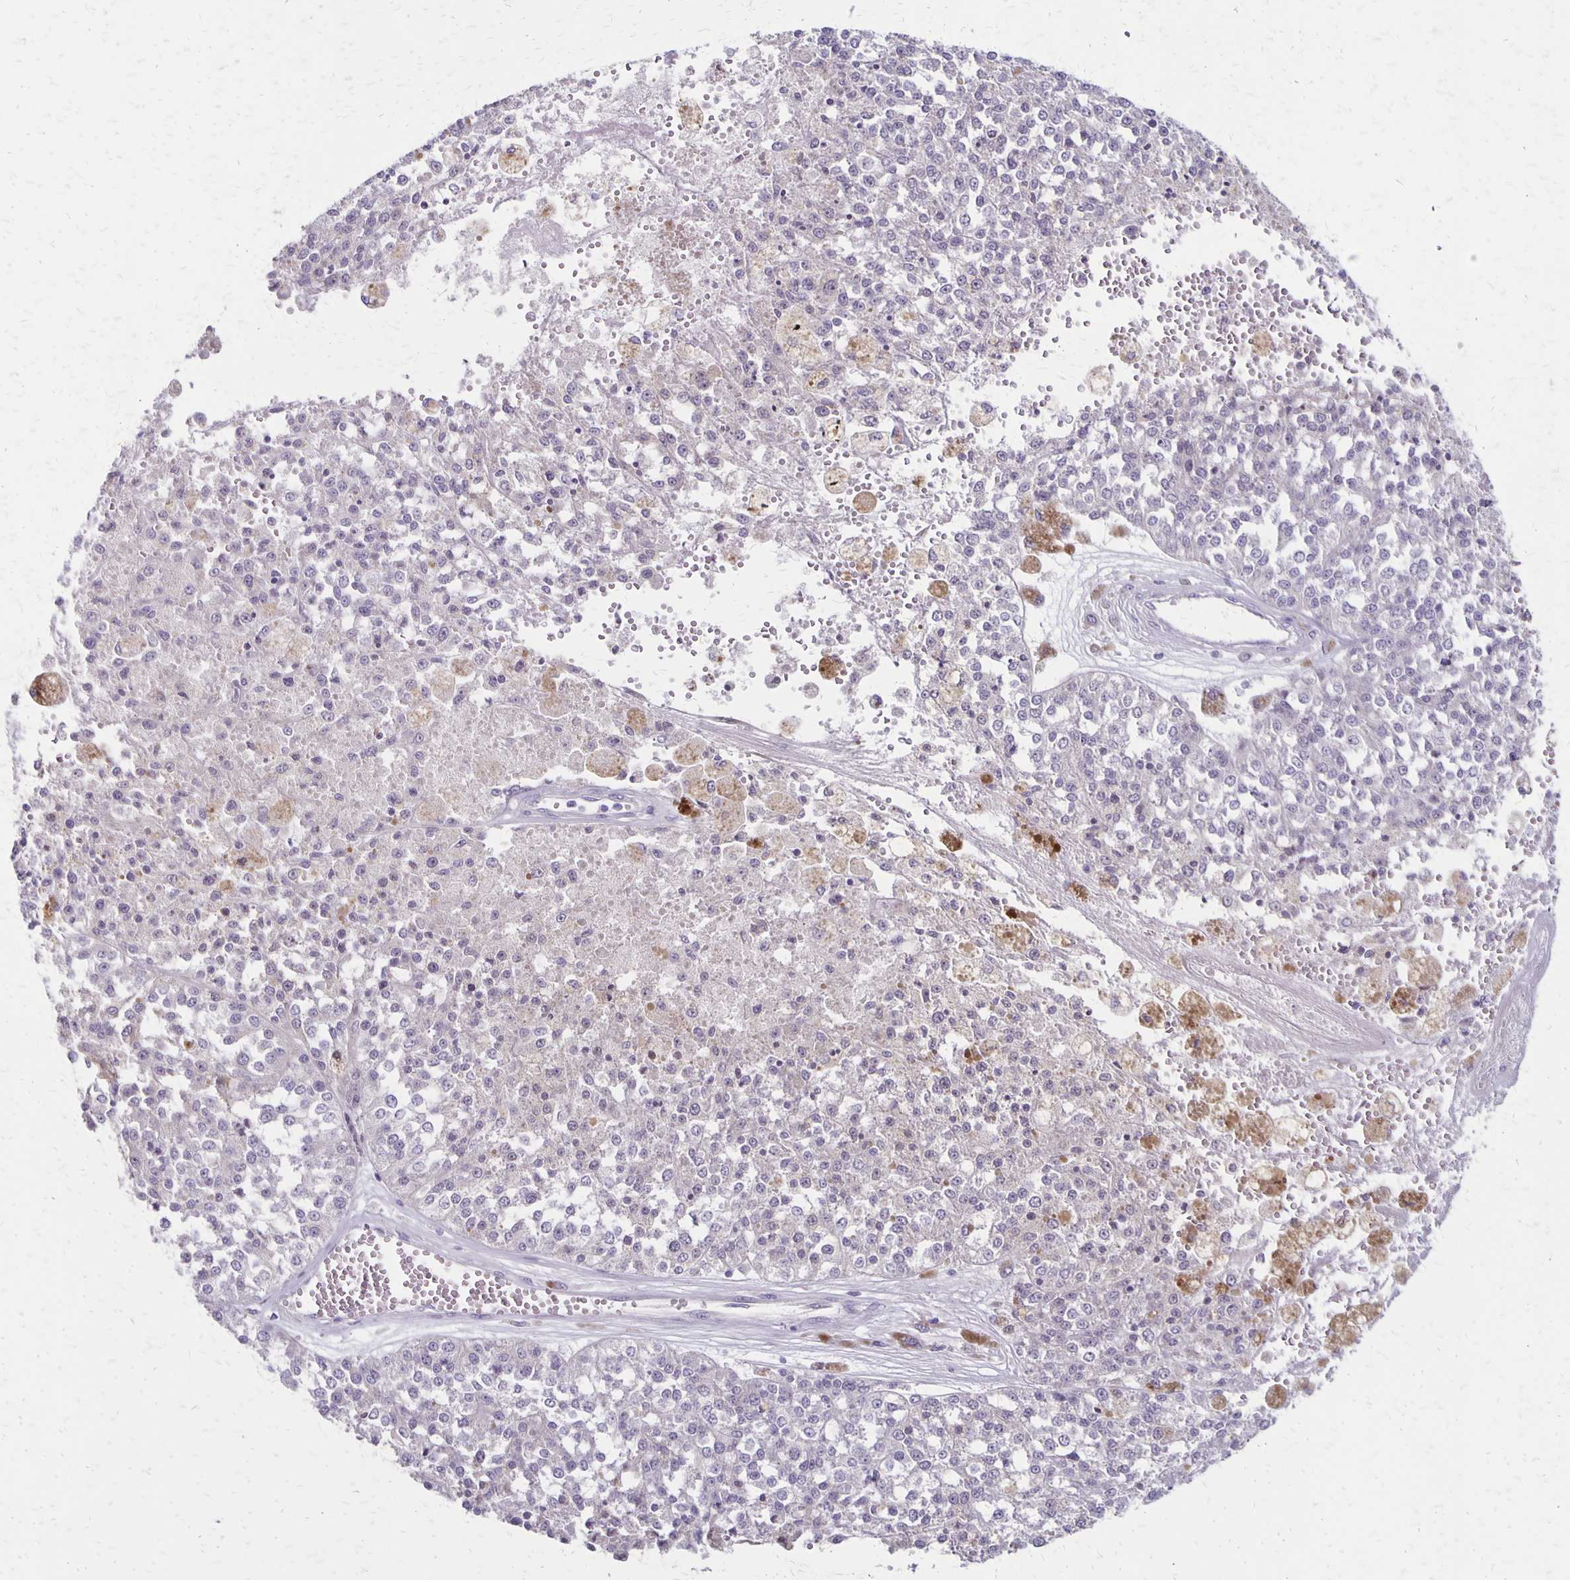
{"staining": {"intensity": "negative", "quantity": "none", "location": "none"}, "tissue": "melanoma", "cell_type": "Tumor cells", "image_type": "cancer", "snomed": [{"axis": "morphology", "description": "Malignant melanoma, Metastatic site"}, {"axis": "topography", "description": "Lymph node"}], "caption": "DAB (3,3'-diaminobenzidine) immunohistochemical staining of malignant melanoma (metastatic site) reveals no significant positivity in tumor cells.", "gene": "HOMER1", "patient": {"sex": "female", "age": 64}}